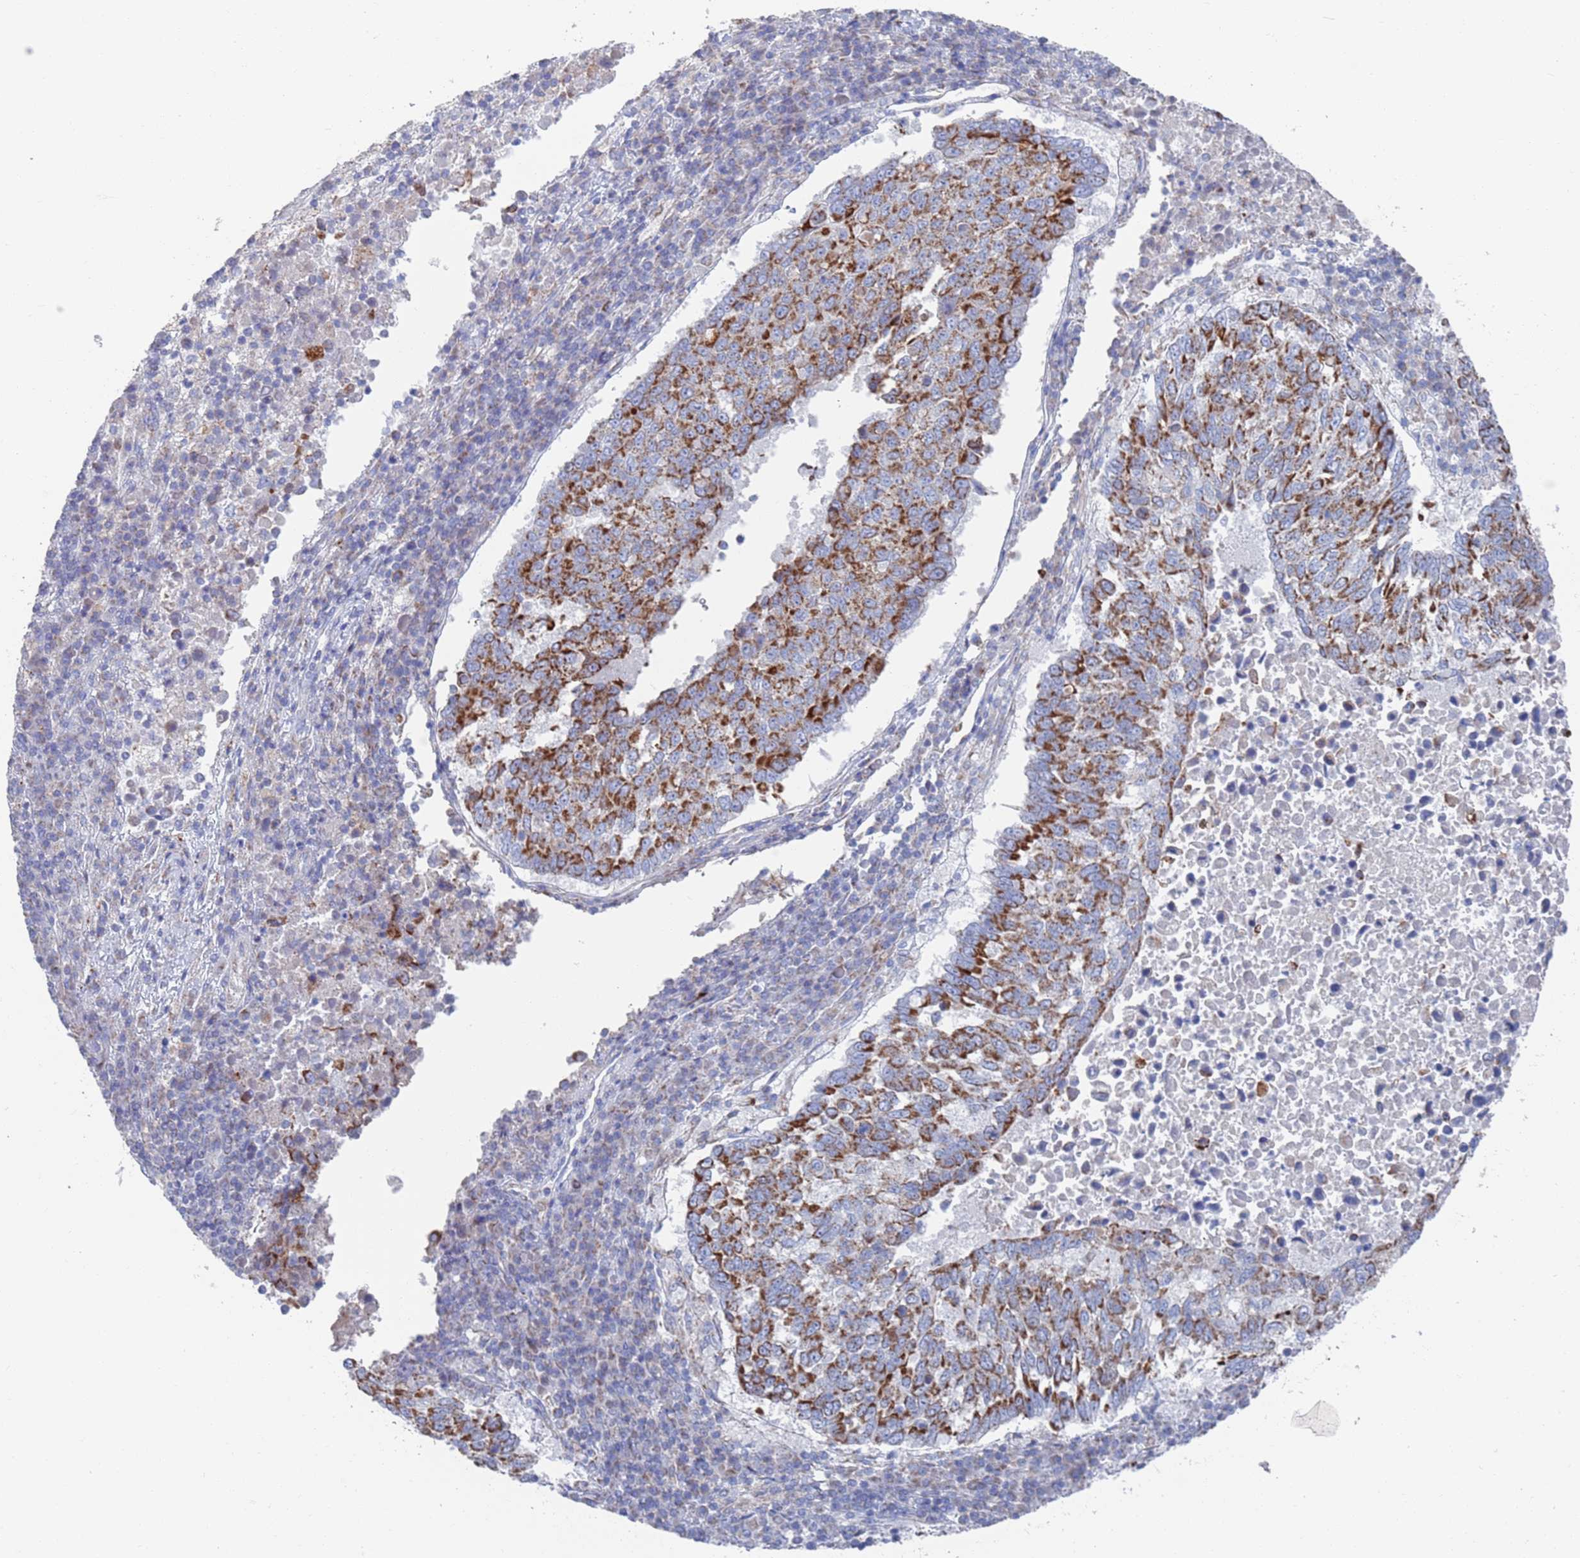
{"staining": {"intensity": "strong", "quantity": ">75%", "location": "cytoplasmic/membranous"}, "tissue": "lung cancer", "cell_type": "Tumor cells", "image_type": "cancer", "snomed": [{"axis": "morphology", "description": "Squamous cell carcinoma, NOS"}, {"axis": "topography", "description": "Lung"}], "caption": "Brown immunohistochemical staining in lung cancer reveals strong cytoplasmic/membranous staining in approximately >75% of tumor cells.", "gene": "MRPL22", "patient": {"sex": "male", "age": 73}}